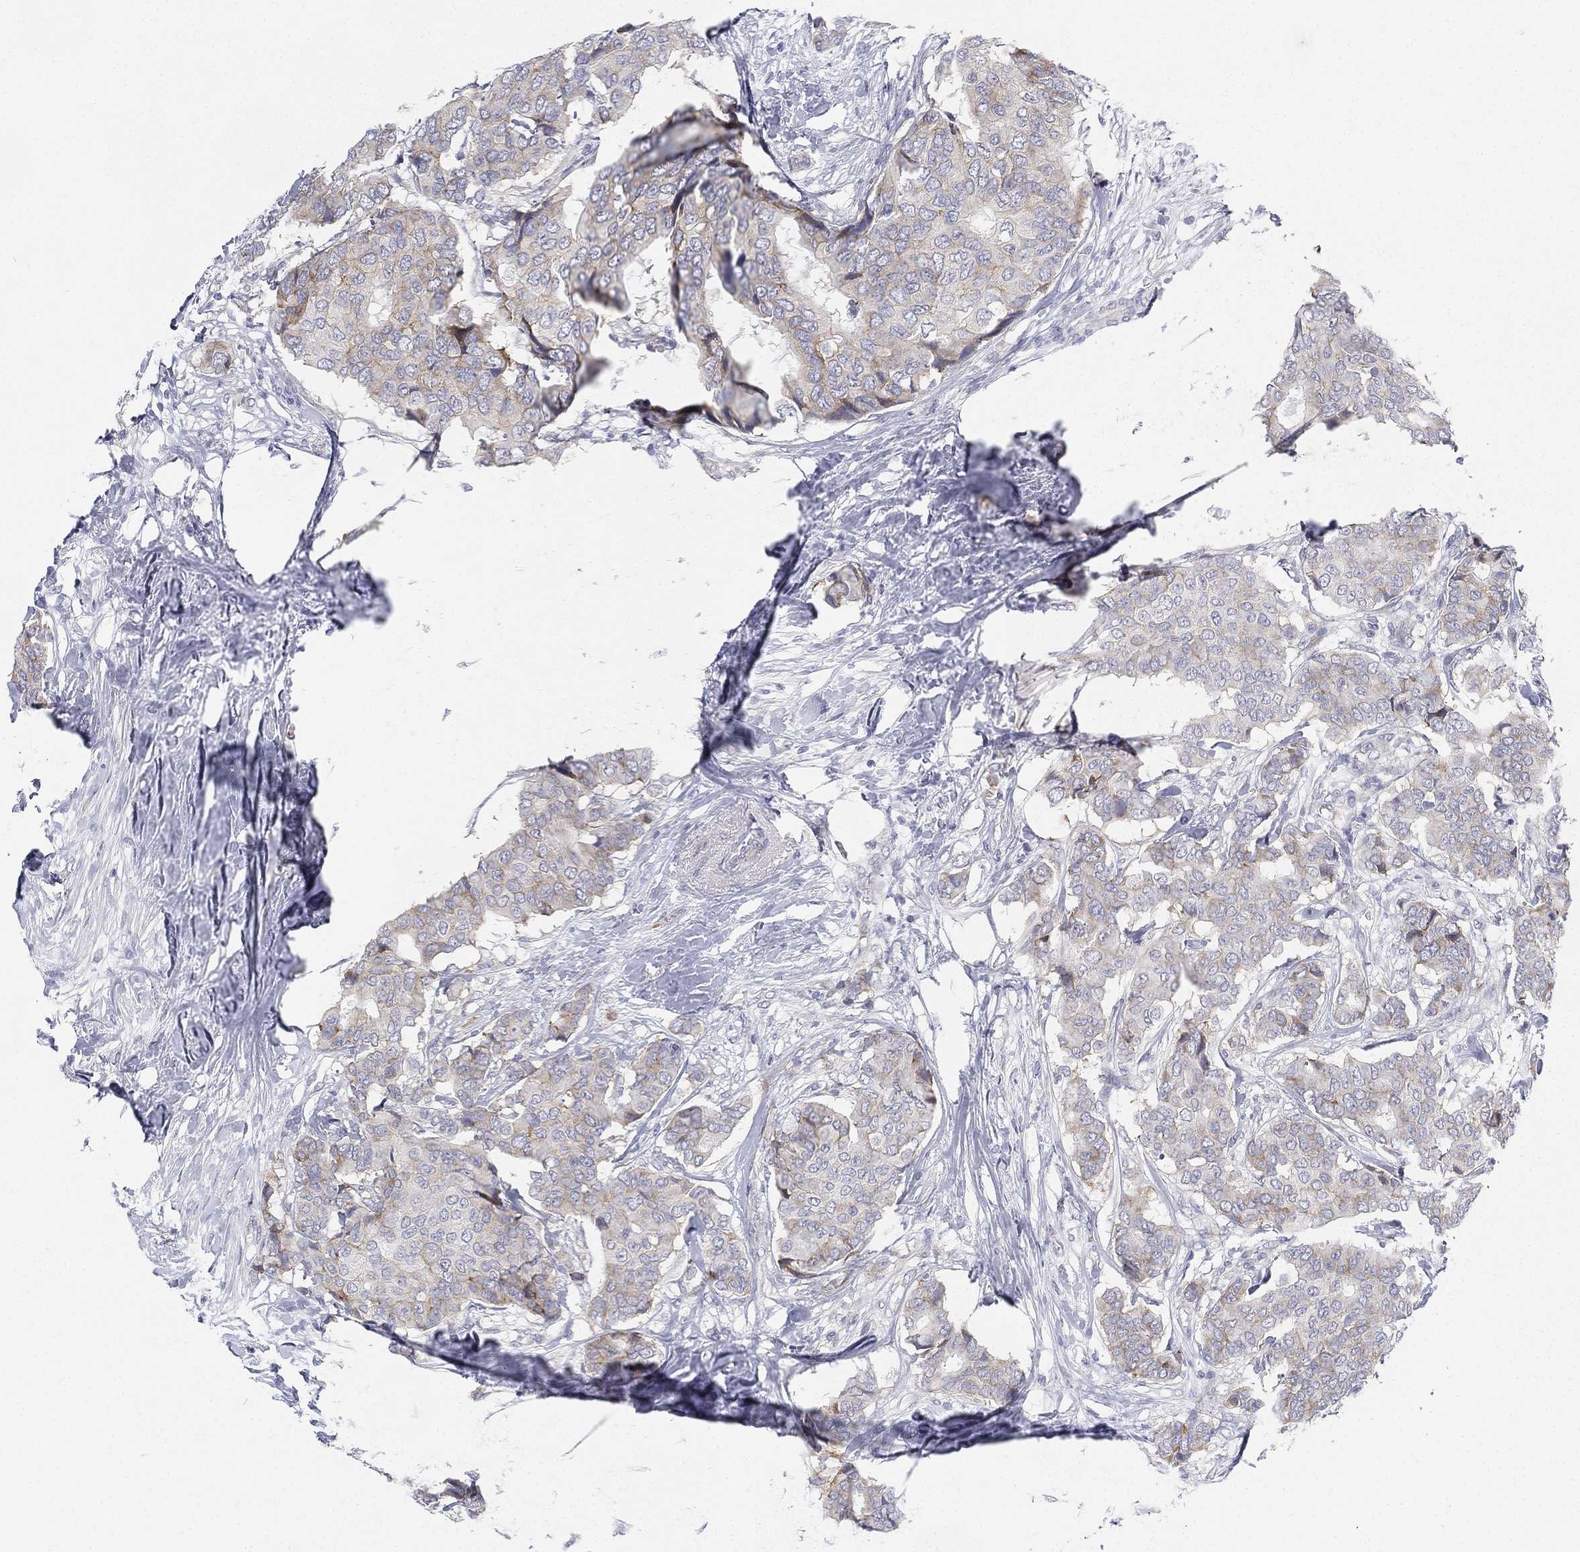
{"staining": {"intensity": "weak", "quantity": "<25%", "location": "cytoplasmic/membranous"}, "tissue": "breast cancer", "cell_type": "Tumor cells", "image_type": "cancer", "snomed": [{"axis": "morphology", "description": "Duct carcinoma"}, {"axis": "topography", "description": "Breast"}], "caption": "High magnification brightfield microscopy of breast cancer stained with DAB (brown) and counterstained with hematoxylin (blue): tumor cells show no significant positivity.", "gene": "HEATR4", "patient": {"sex": "female", "age": 75}}